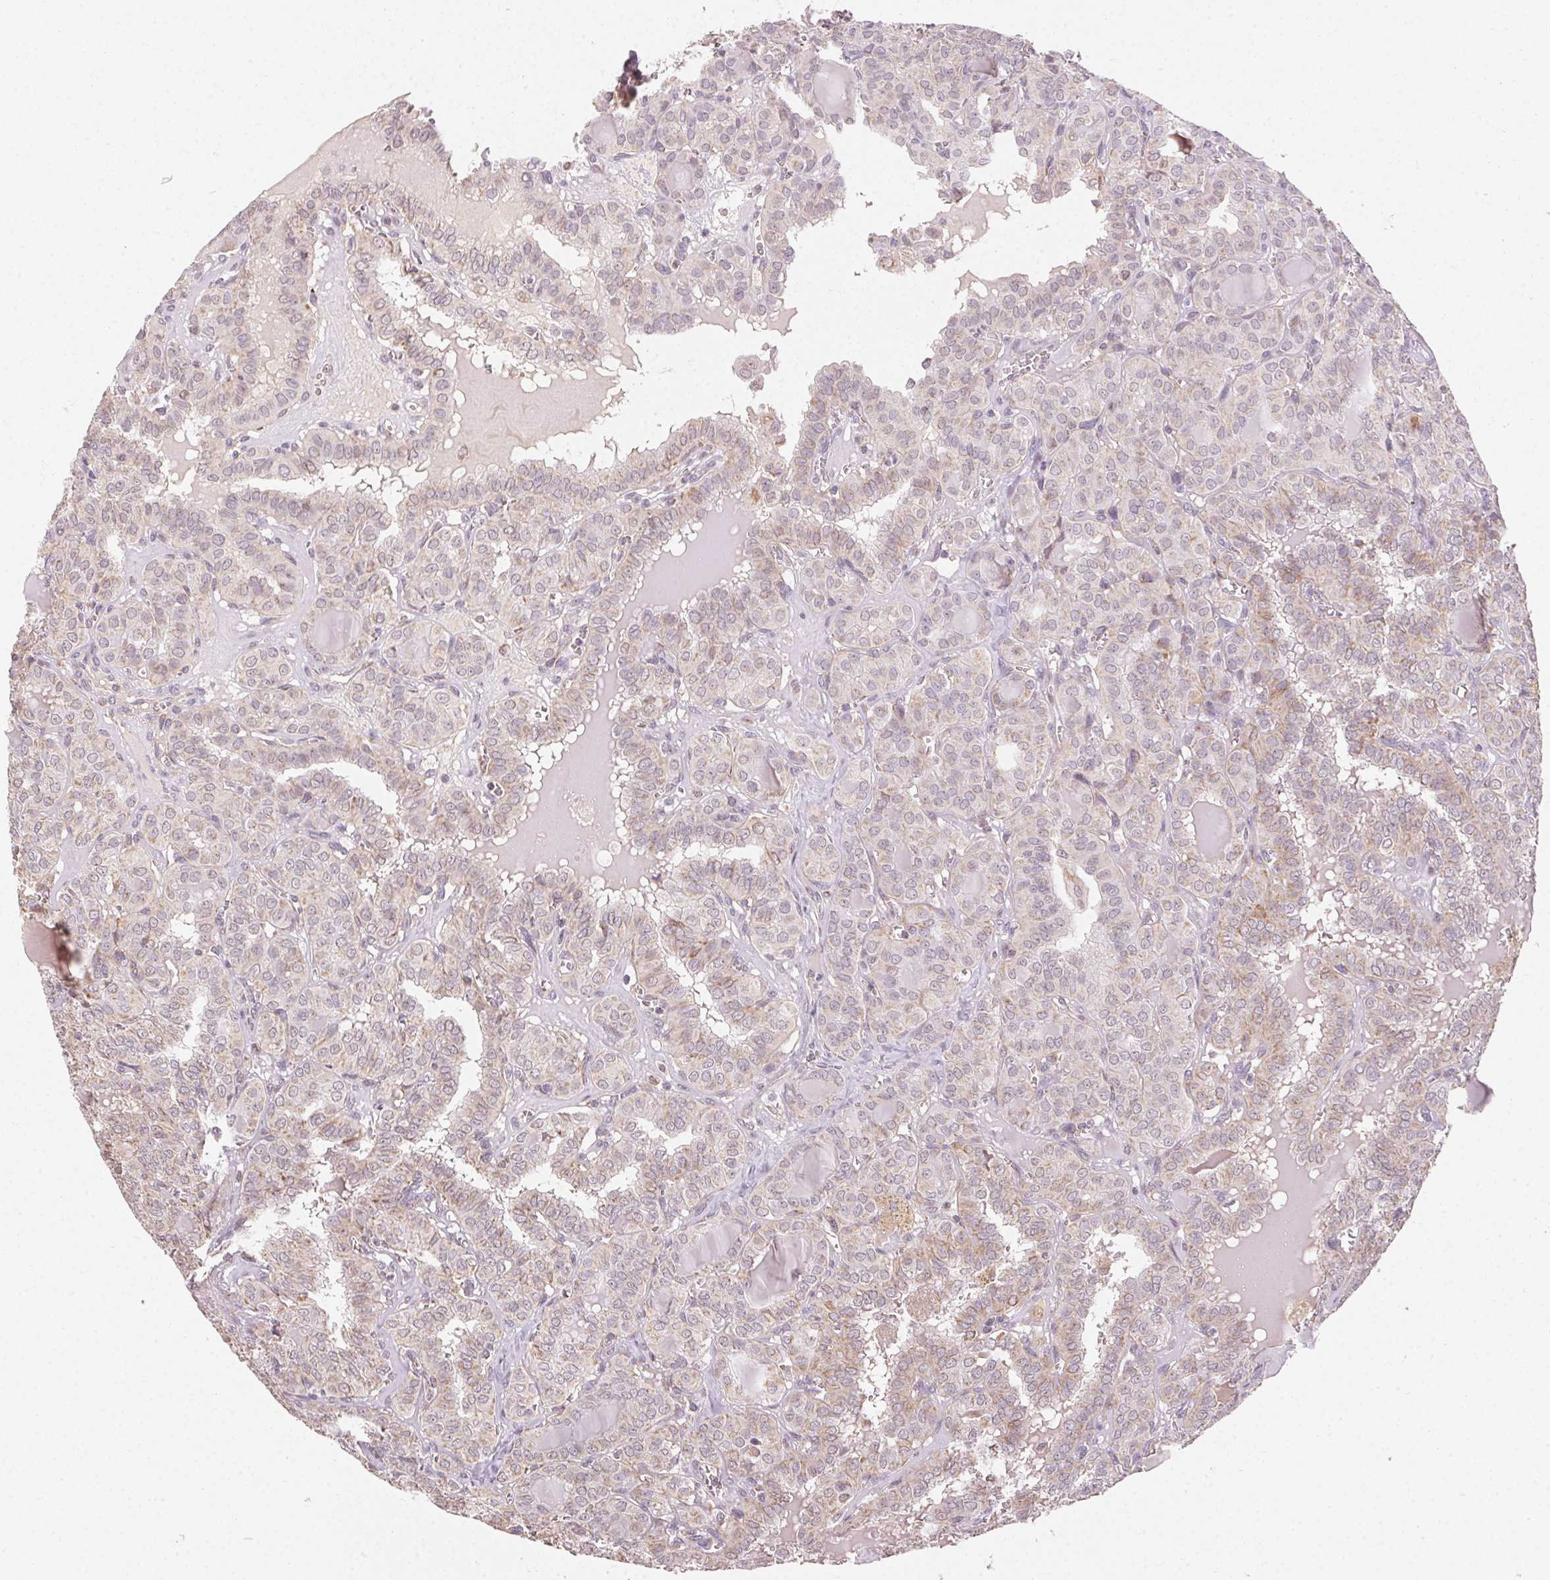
{"staining": {"intensity": "weak", "quantity": "<25%", "location": "cytoplasmic/membranous"}, "tissue": "thyroid cancer", "cell_type": "Tumor cells", "image_type": "cancer", "snomed": [{"axis": "morphology", "description": "Papillary adenocarcinoma, NOS"}, {"axis": "topography", "description": "Thyroid gland"}], "caption": "IHC of human thyroid cancer exhibits no staining in tumor cells. Brightfield microscopy of IHC stained with DAB (brown) and hematoxylin (blue), captured at high magnification.", "gene": "CLASP1", "patient": {"sex": "female", "age": 41}}